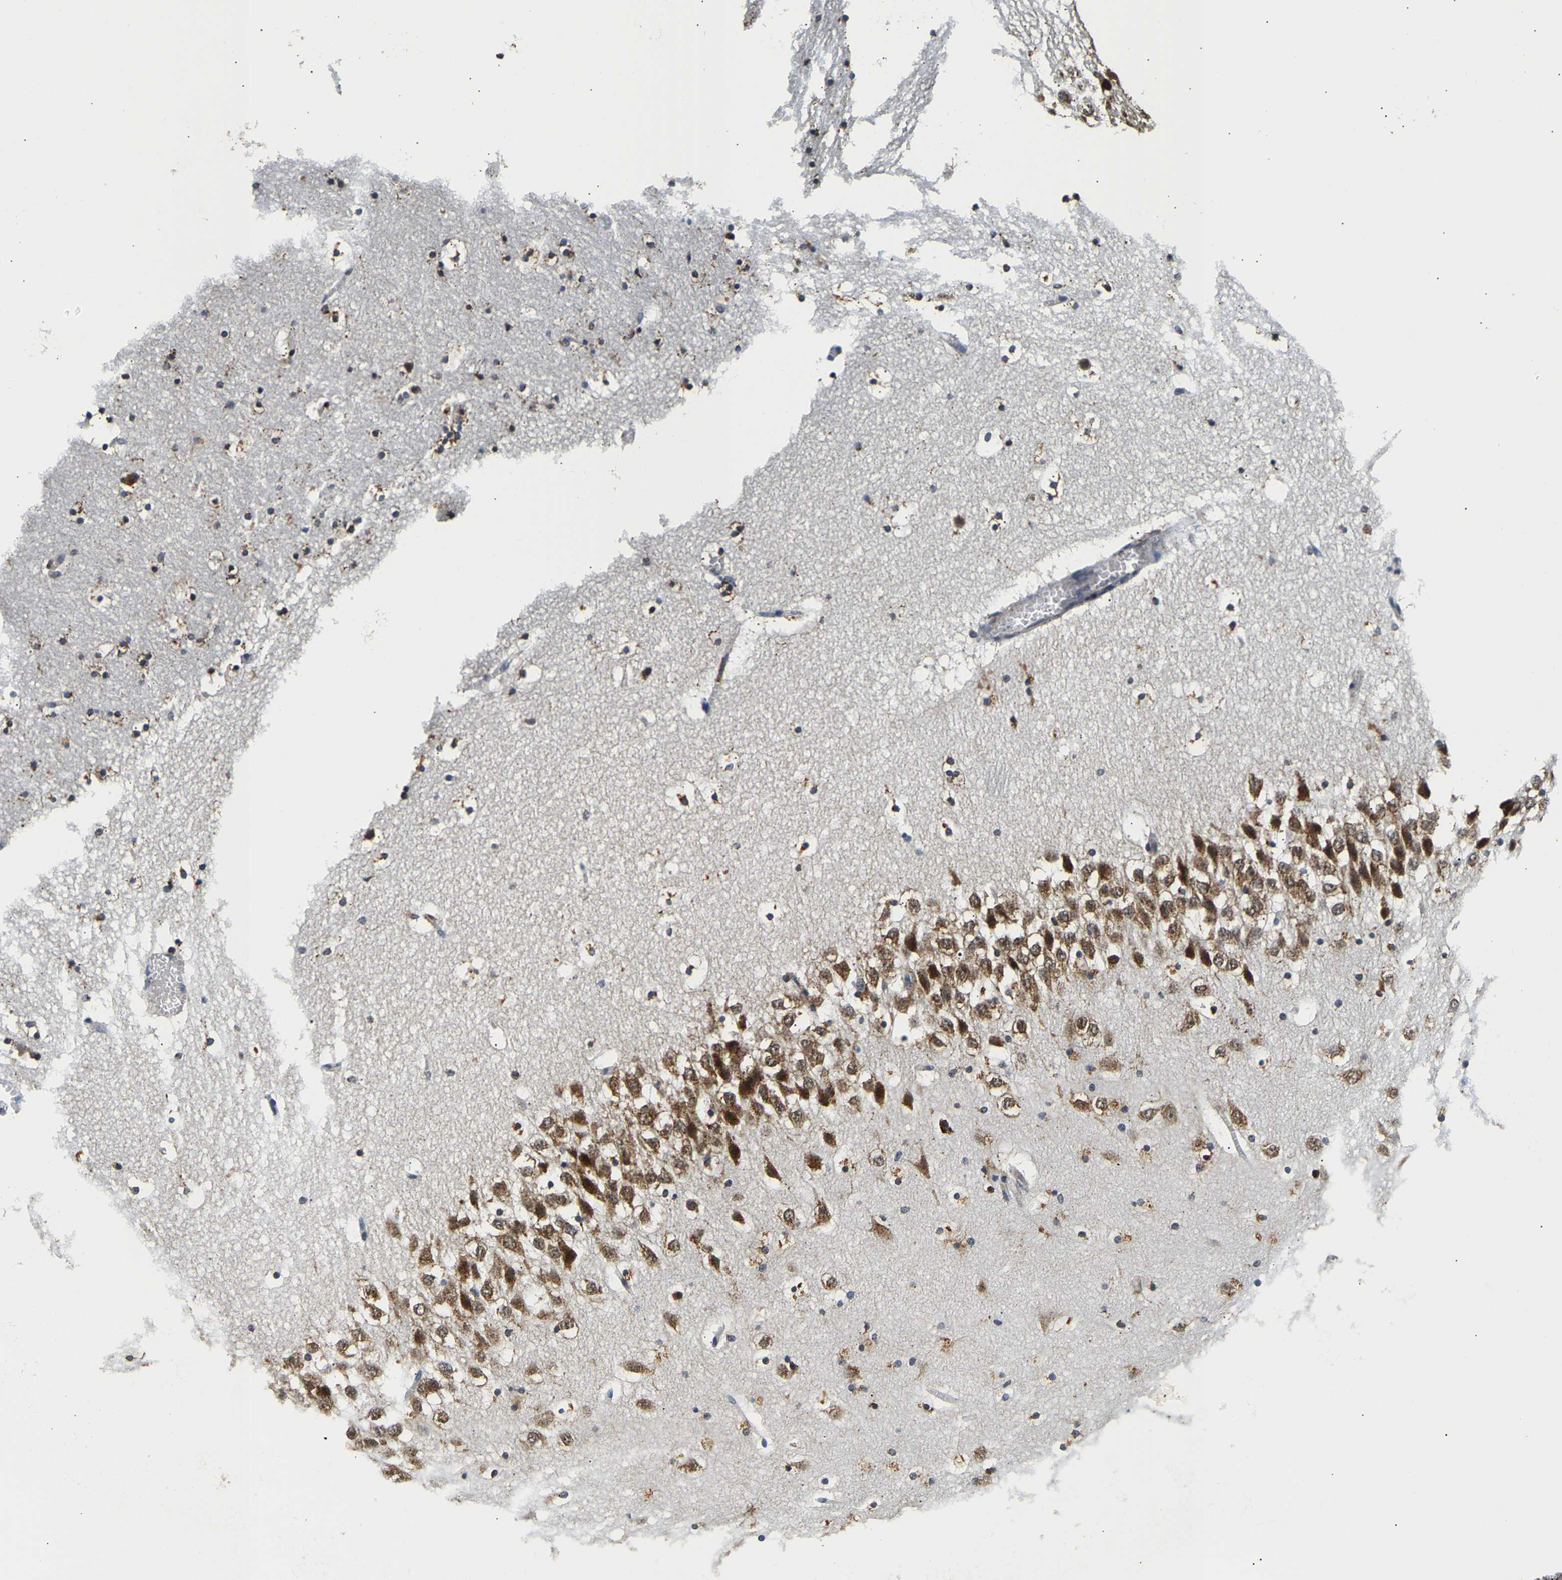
{"staining": {"intensity": "moderate", "quantity": "25%-75%", "location": "cytoplasmic/membranous"}, "tissue": "hippocampus", "cell_type": "Glial cells", "image_type": "normal", "snomed": [{"axis": "morphology", "description": "Normal tissue, NOS"}, {"axis": "topography", "description": "Hippocampus"}], "caption": "Immunohistochemistry (IHC) staining of normal hippocampus, which shows medium levels of moderate cytoplasmic/membranous expression in about 25%-75% of glial cells indicating moderate cytoplasmic/membranous protein staining. The staining was performed using DAB (brown) for protein detection and nuclei were counterstained in hematoxylin (blue).", "gene": "SMU1", "patient": {"sex": "male", "age": 45}}